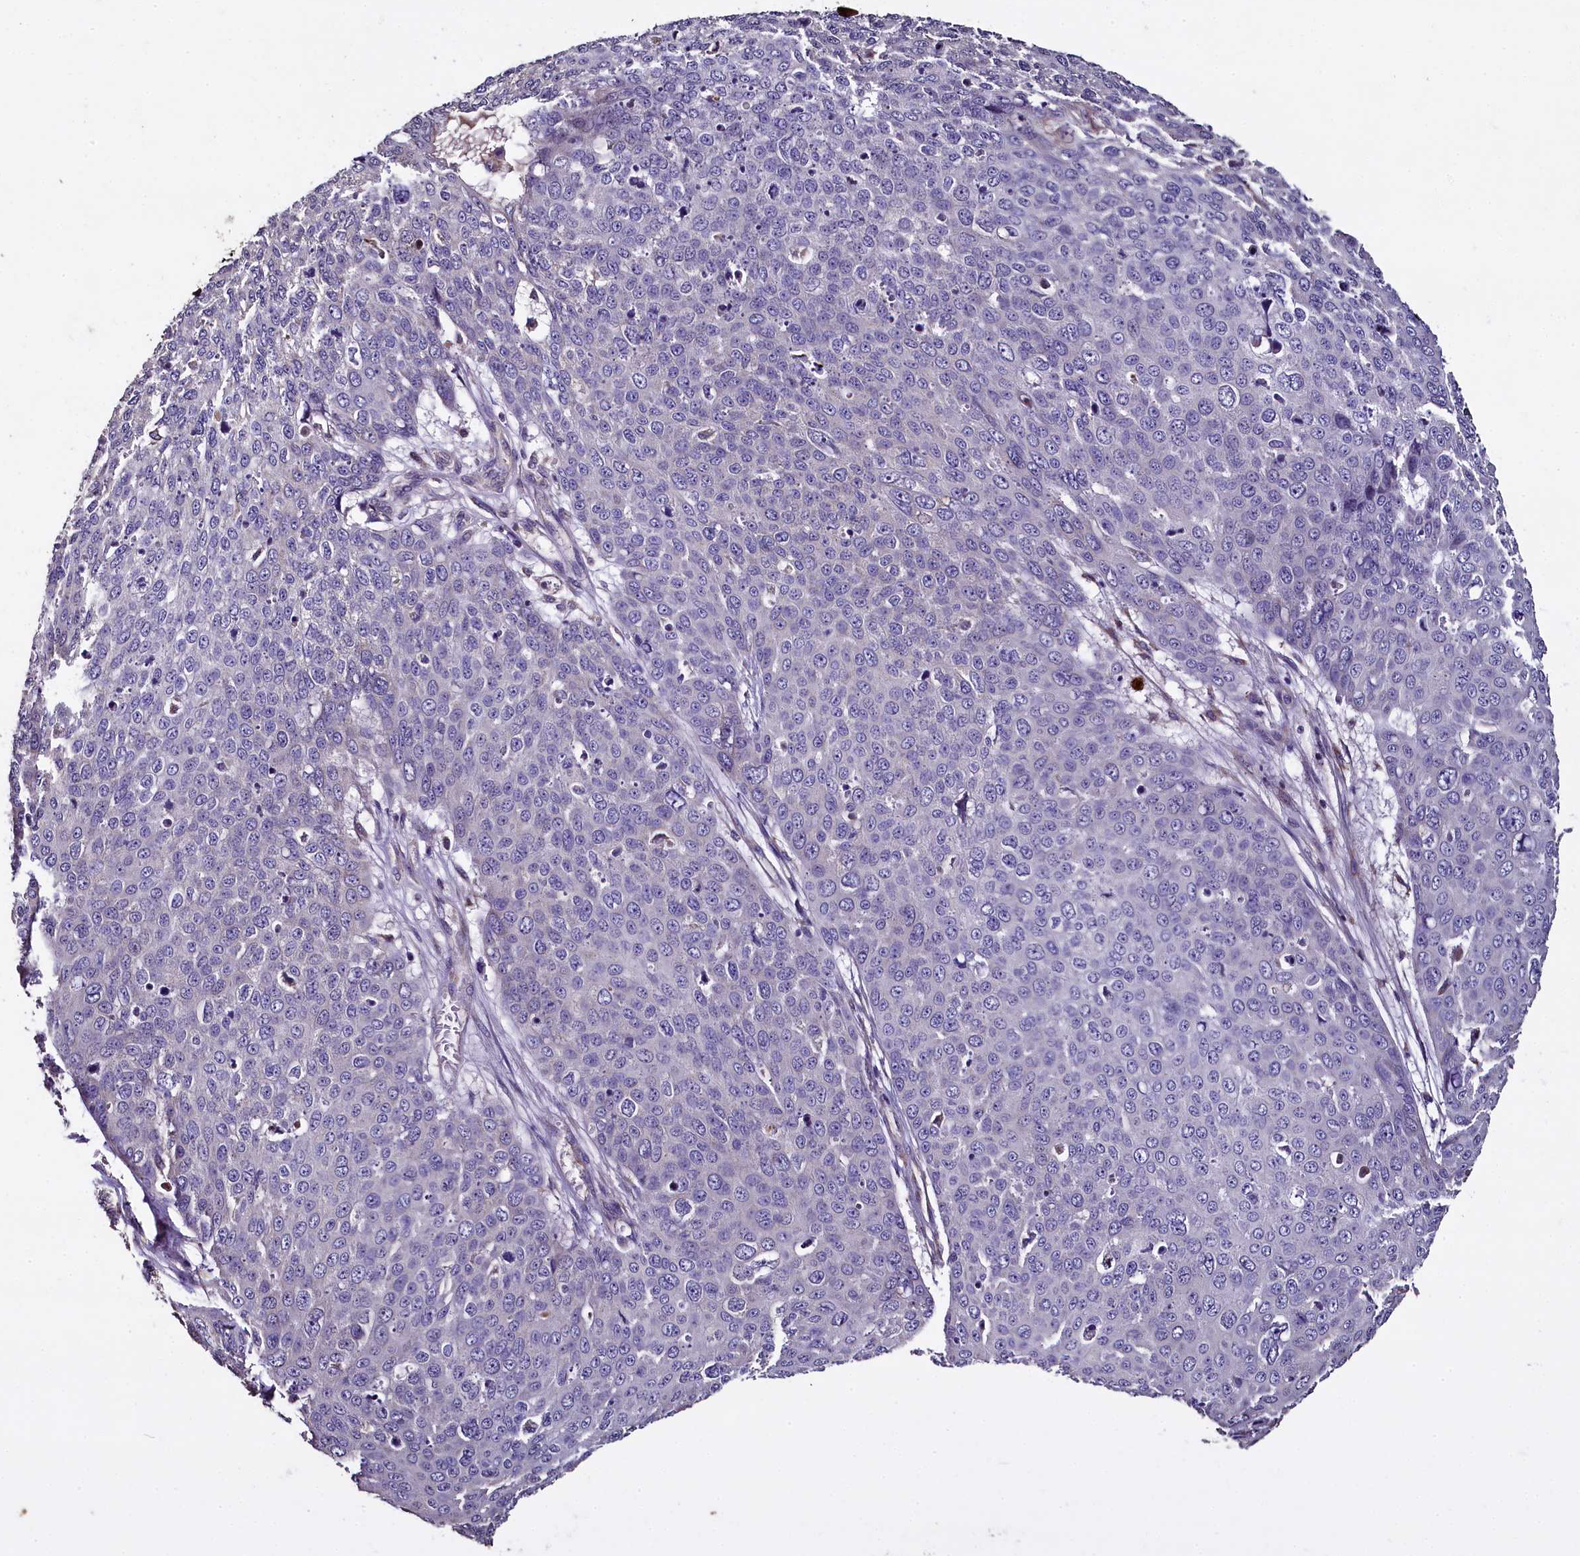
{"staining": {"intensity": "negative", "quantity": "none", "location": "none"}, "tissue": "skin cancer", "cell_type": "Tumor cells", "image_type": "cancer", "snomed": [{"axis": "morphology", "description": "Squamous cell carcinoma, NOS"}, {"axis": "topography", "description": "Skin"}], "caption": "IHC histopathology image of human skin squamous cell carcinoma stained for a protein (brown), which displays no positivity in tumor cells. Brightfield microscopy of immunohistochemistry (IHC) stained with DAB (3,3'-diaminobenzidine) (brown) and hematoxylin (blue), captured at high magnification.", "gene": "COQ9", "patient": {"sex": "male", "age": 71}}